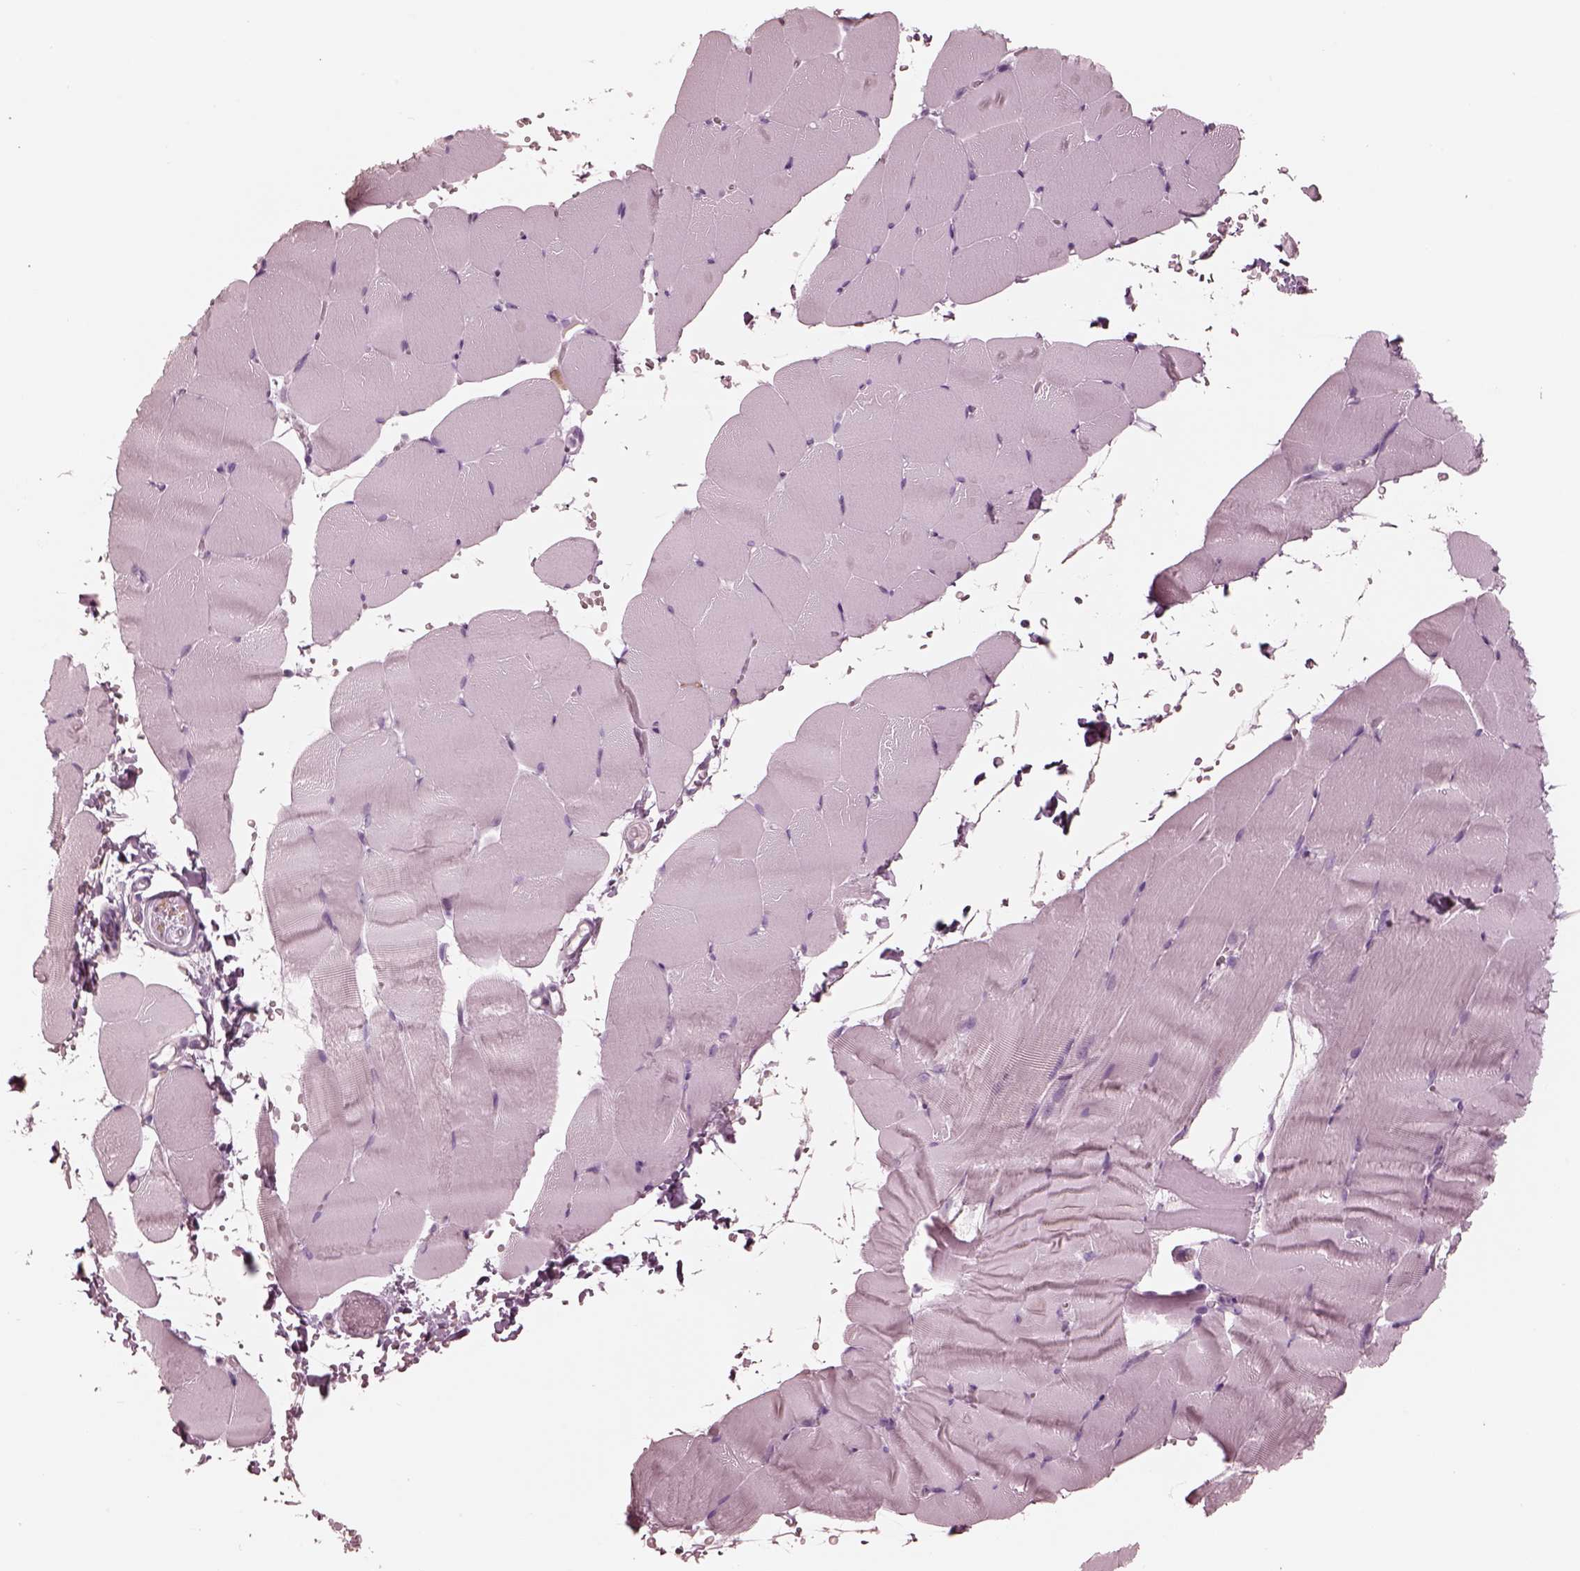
{"staining": {"intensity": "negative", "quantity": "none", "location": "none"}, "tissue": "skeletal muscle", "cell_type": "Myocytes", "image_type": "normal", "snomed": [{"axis": "morphology", "description": "Normal tissue, NOS"}, {"axis": "topography", "description": "Skeletal muscle"}], "caption": "Myocytes are negative for brown protein staining in normal skeletal muscle. (DAB (3,3'-diaminobenzidine) immunohistochemistry (IHC) with hematoxylin counter stain).", "gene": "CADM2", "patient": {"sex": "female", "age": 37}}